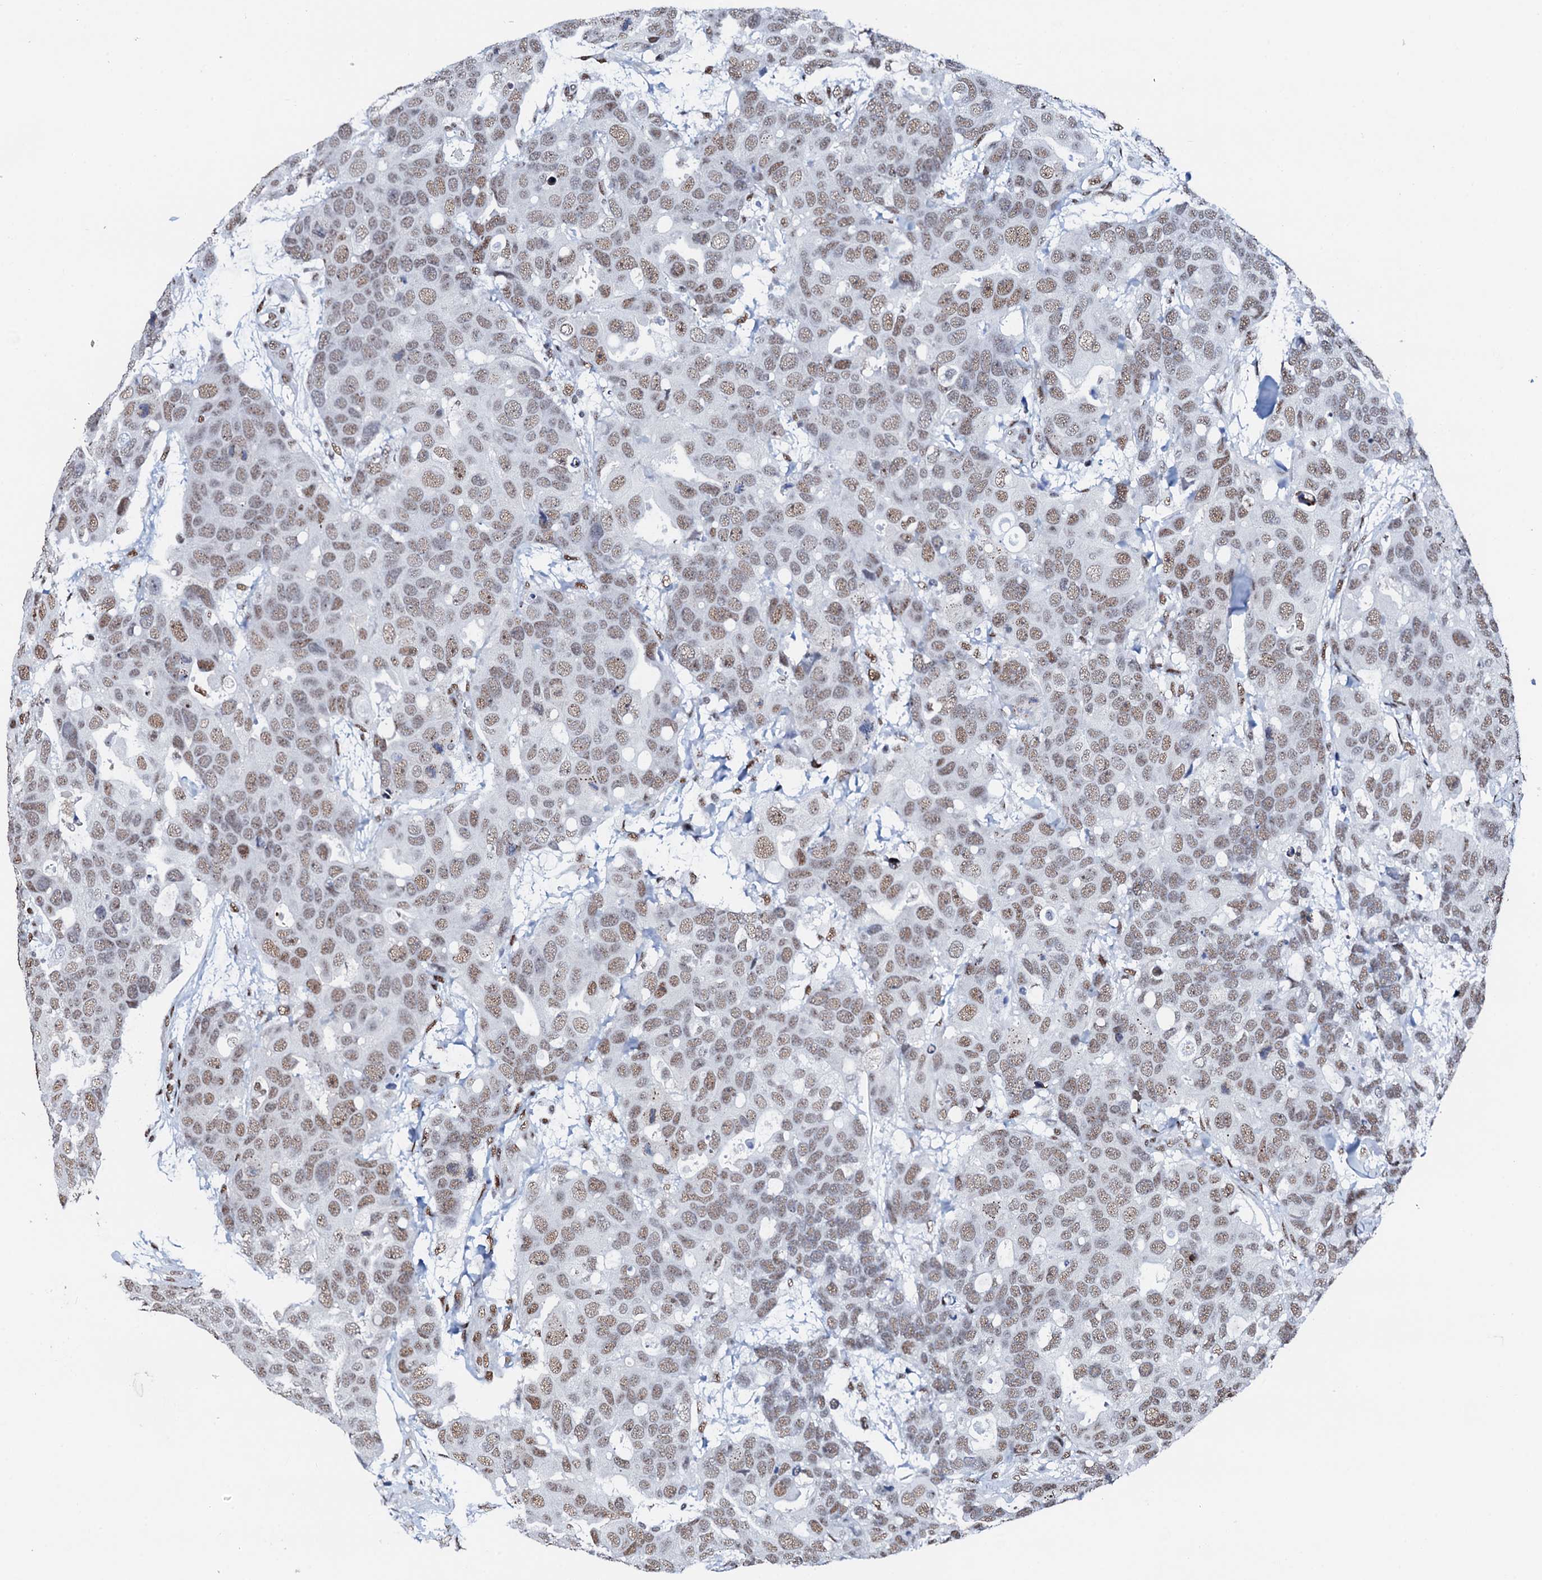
{"staining": {"intensity": "moderate", "quantity": ">75%", "location": "nuclear"}, "tissue": "breast cancer", "cell_type": "Tumor cells", "image_type": "cancer", "snomed": [{"axis": "morphology", "description": "Duct carcinoma"}, {"axis": "topography", "description": "Breast"}], "caption": "The micrograph displays staining of breast intraductal carcinoma, revealing moderate nuclear protein staining (brown color) within tumor cells. The protein is stained brown, and the nuclei are stained in blue (DAB (3,3'-diaminobenzidine) IHC with brightfield microscopy, high magnification).", "gene": "NKAPD1", "patient": {"sex": "female", "age": 83}}